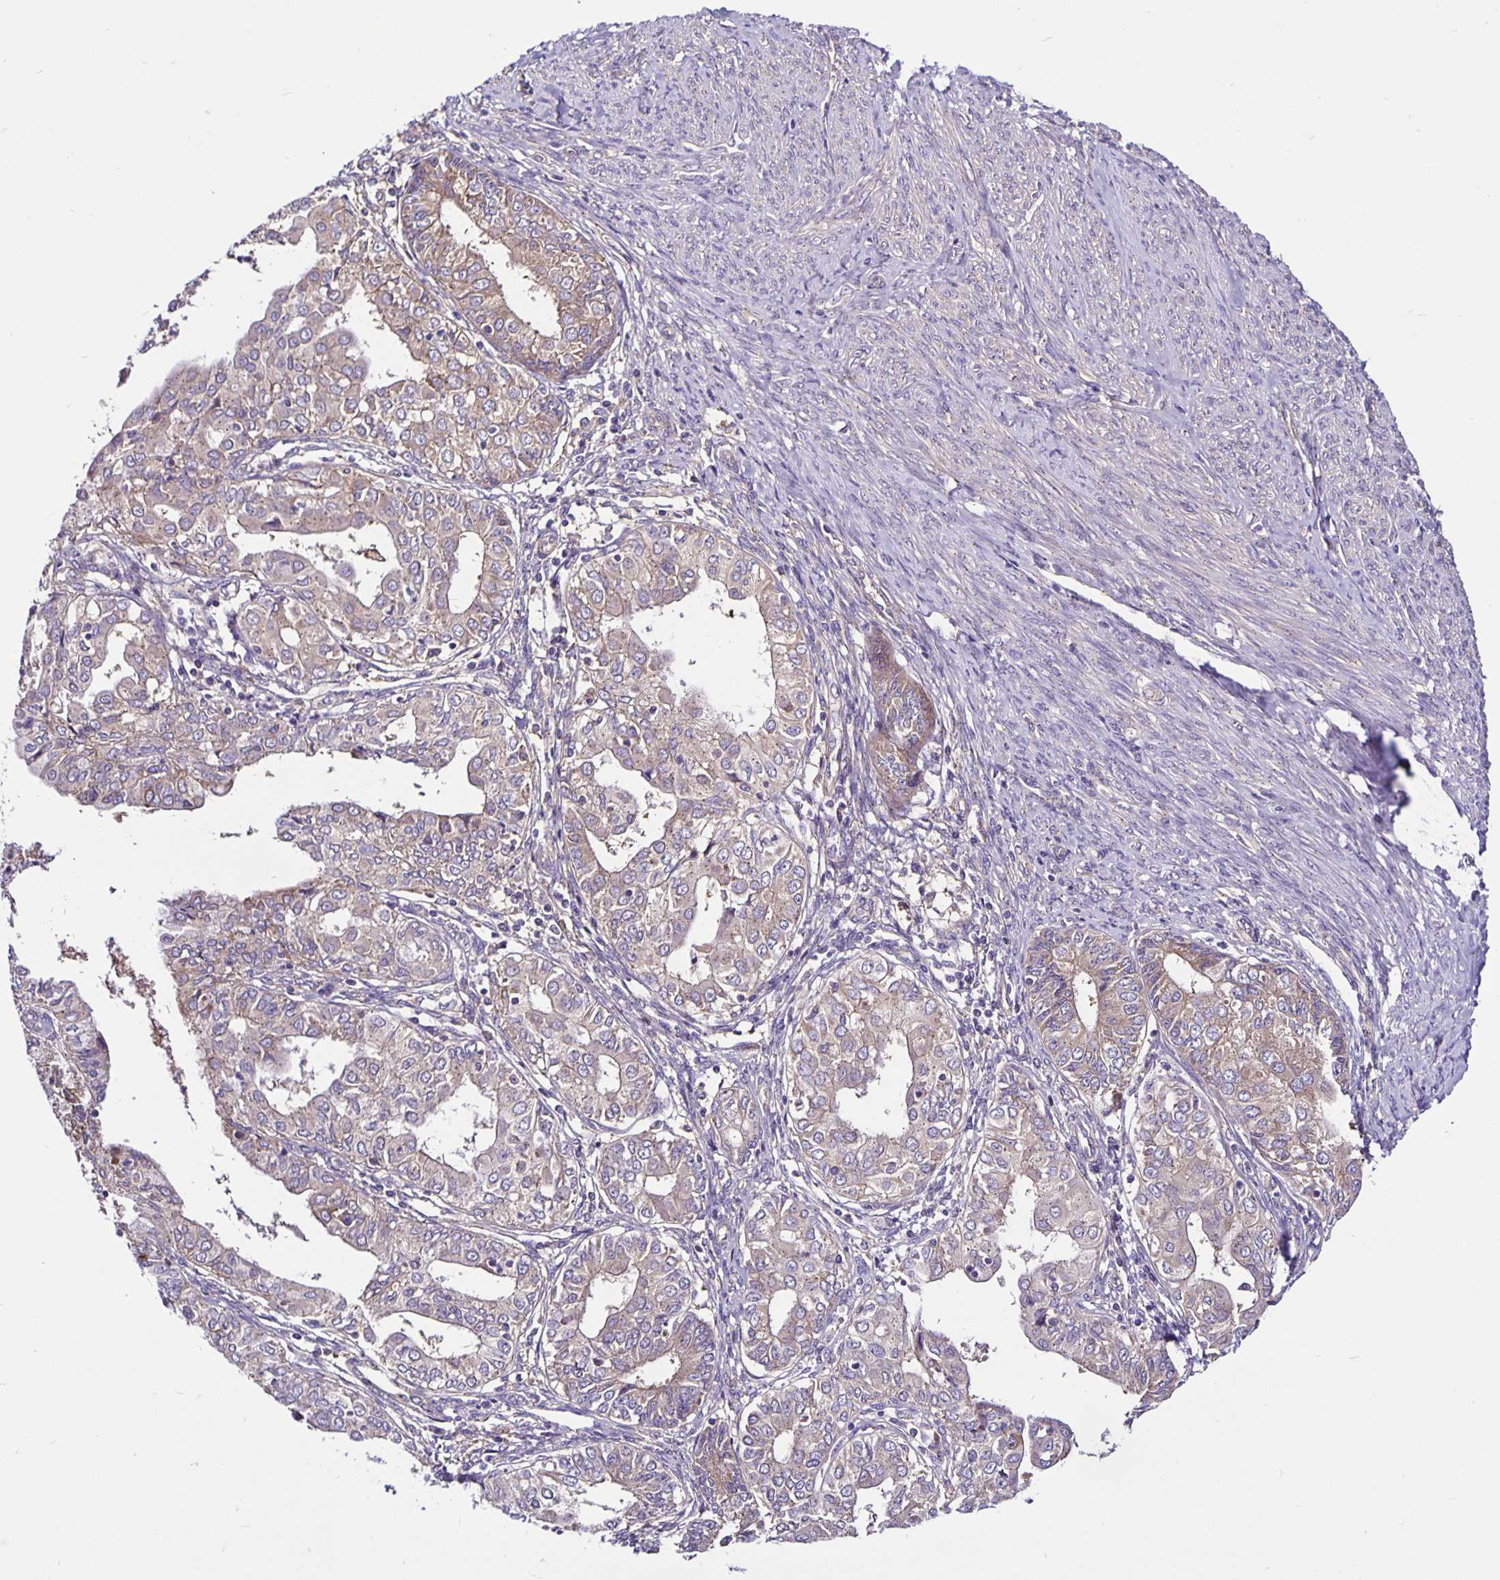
{"staining": {"intensity": "weak", "quantity": "25%-75%", "location": "cytoplasmic/membranous"}, "tissue": "endometrial cancer", "cell_type": "Tumor cells", "image_type": "cancer", "snomed": [{"axis": "morphology", "description": "Adenocarcinoma, NOS"}, {"axis": "topography", "description": "Endometrium"}], "caption": "High-magnification brightfield microscopy of adenocarcinoma (endometrial) stained with DAB (3,3'-diaminobenzidine) (brown) and counterstained with hematoxylin (blue). tumor cells exhibit weak cytoplasmic/membranous positivity is identified in about25%-75% of cells.", "gene": "SNX5", "patient": {"sex": "female", "age": 68}}